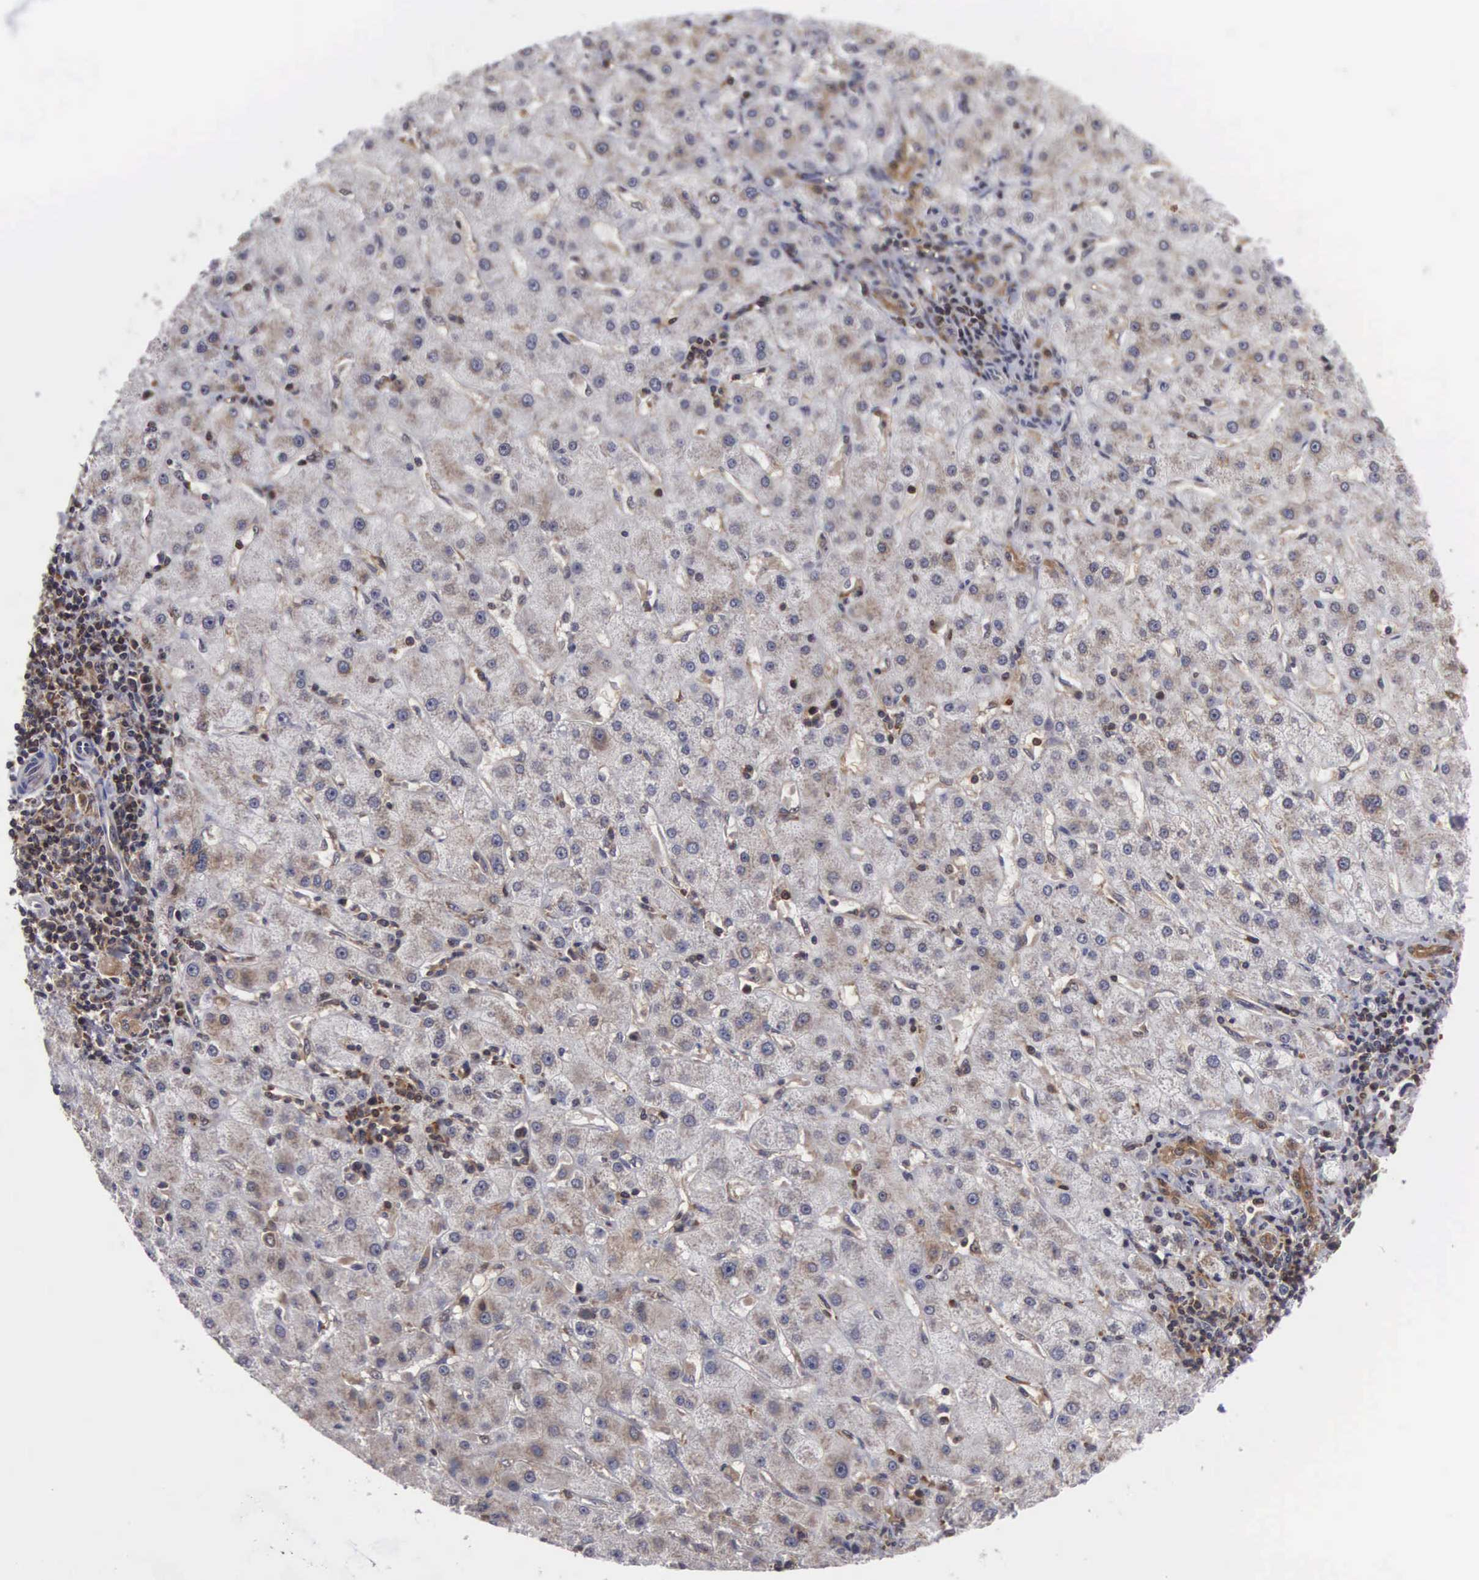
{"staining": {"intensity": "moderate", "quantity": ">75%", "location": "cytoplasmic/membranous,nuclear"}, "tissue": "liver cancer", "cell_type": "Tumor cells", "image_type": "cancer", "snomed": [{"axis": "morphology", "description": "Cholangiocarcinoma"}, {"axis": "topography", "description": "Liver"}], "caption": "Approximately >75% of tumor cells in human liver cancer display moderate cytoplasmic/membranous and nuclear protein staining as visualized by brown immunohistochemical staining.", "gene": "ADSL", "patient": {"sex": "female", "age": 79}}